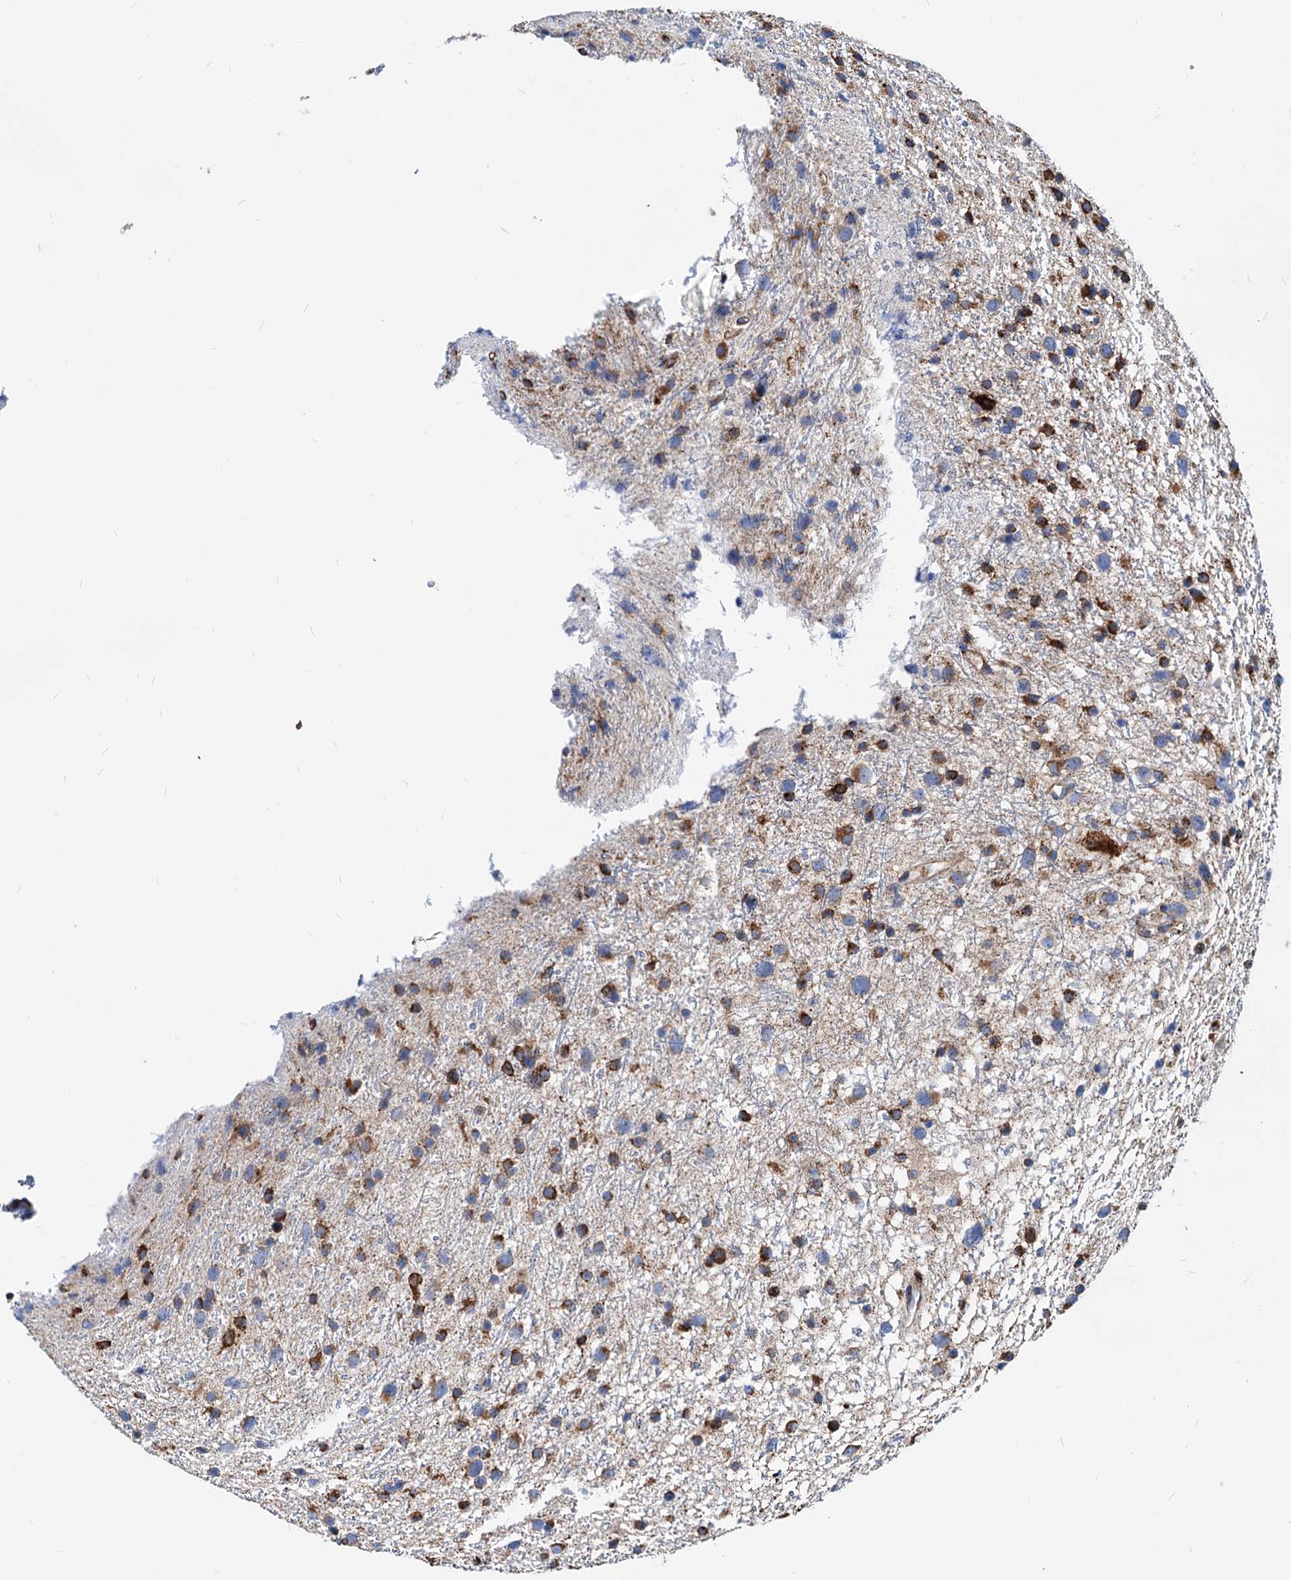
{"staining": {"intensity": "strong", "quantity": "<25%", "location": "cytoplasmic/membranous"}, "tissue": "glioma", "cell_type": "Tumor cells", "image_type": "cancer", "snomed": [{"axis": "morphology", "description": "Glioma, malignant, Low grade"}, {"axis": "topography", "description": "Cerebral cortex"}], "caption": "A high-resolution micrograph shows IHC staining of glioma, which demonstrates strong cytoplasmic/membranous expression in about <25% of tumor cells. (IHC, brightfield microscopy, high magnification).", "gene": "HSPA5", "patient": {"sex": "female", "age": 39}}